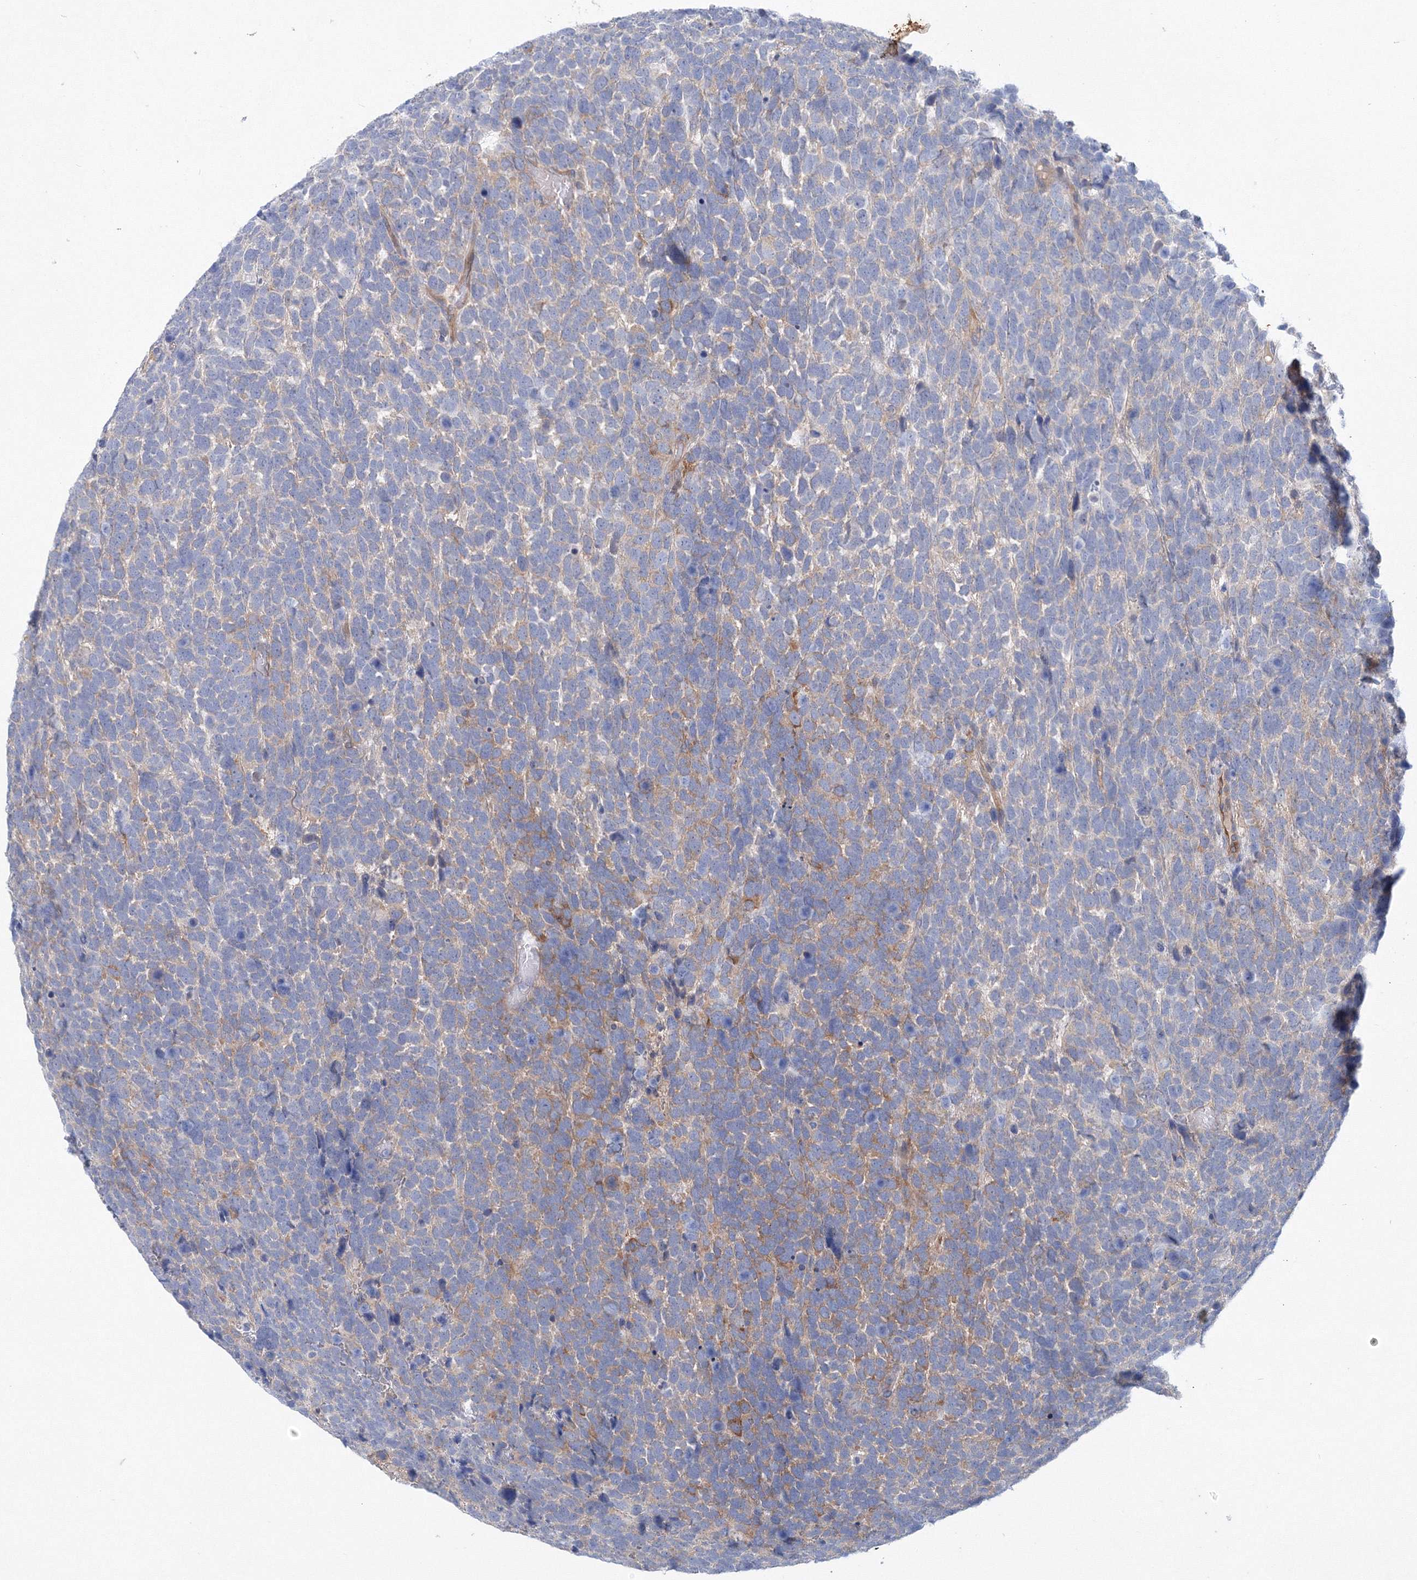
{"staining": {"intensity": "moderate", "quantity": "<25%", "location": "cytoplasmic/membranous"}, "tissue": "urothelial cancer", "cell_type": "Tumor cells", "image_type": "cancer", "snomed": [{"axis": "morphology", "description": "Urothelial carcinoma, High grade"}, {"axis": "topography", "description": "Urinary bladder"}], "caption": "High-power microscopy captured an IHC micrograph of urothelial cancer, revealing moderate cytoplasmic/membranous staining in about <25% of tumor cells.", "gene": "TANC1", "patient": {"sex": "female", "age": 82}}